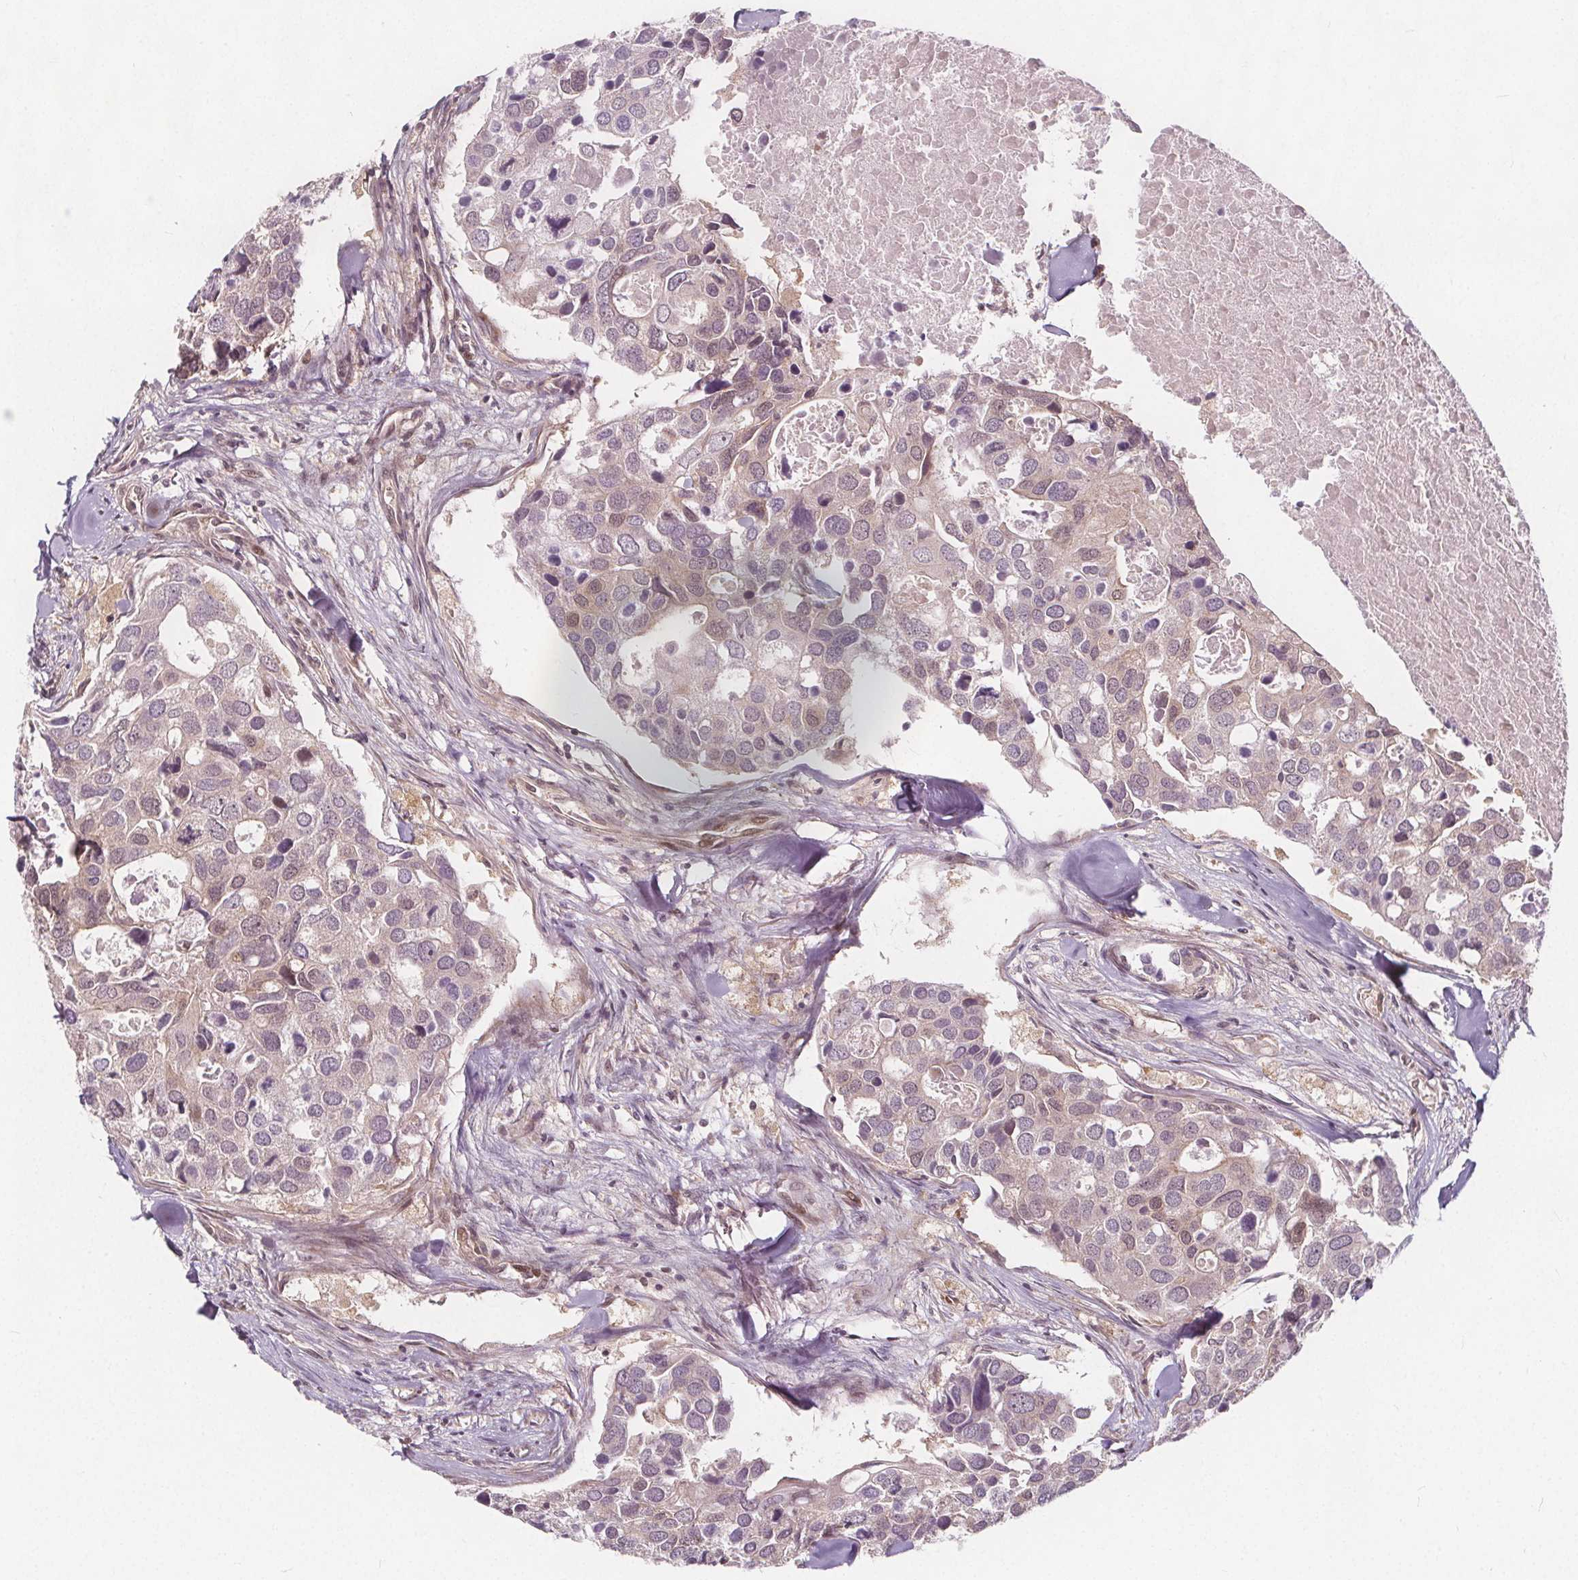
{"staining": {"intensity": "weak", "quantity": "<25%", "location": "nuclear"}, "tissue": "breast cancer", "cell_type": "Tumor cells", "image_type": "cancer", "snomed": [{"axis": "morphology", "description": "Duct carcinoma"}, {"axis": "topography", "description": "Breast"}], "caption": "An IHC image of breast cancer is shown. There is no staining in tumor cells of breast cancer.", "gene": "AKT1S1", "patient": {"sex": "female", "age": 83}}